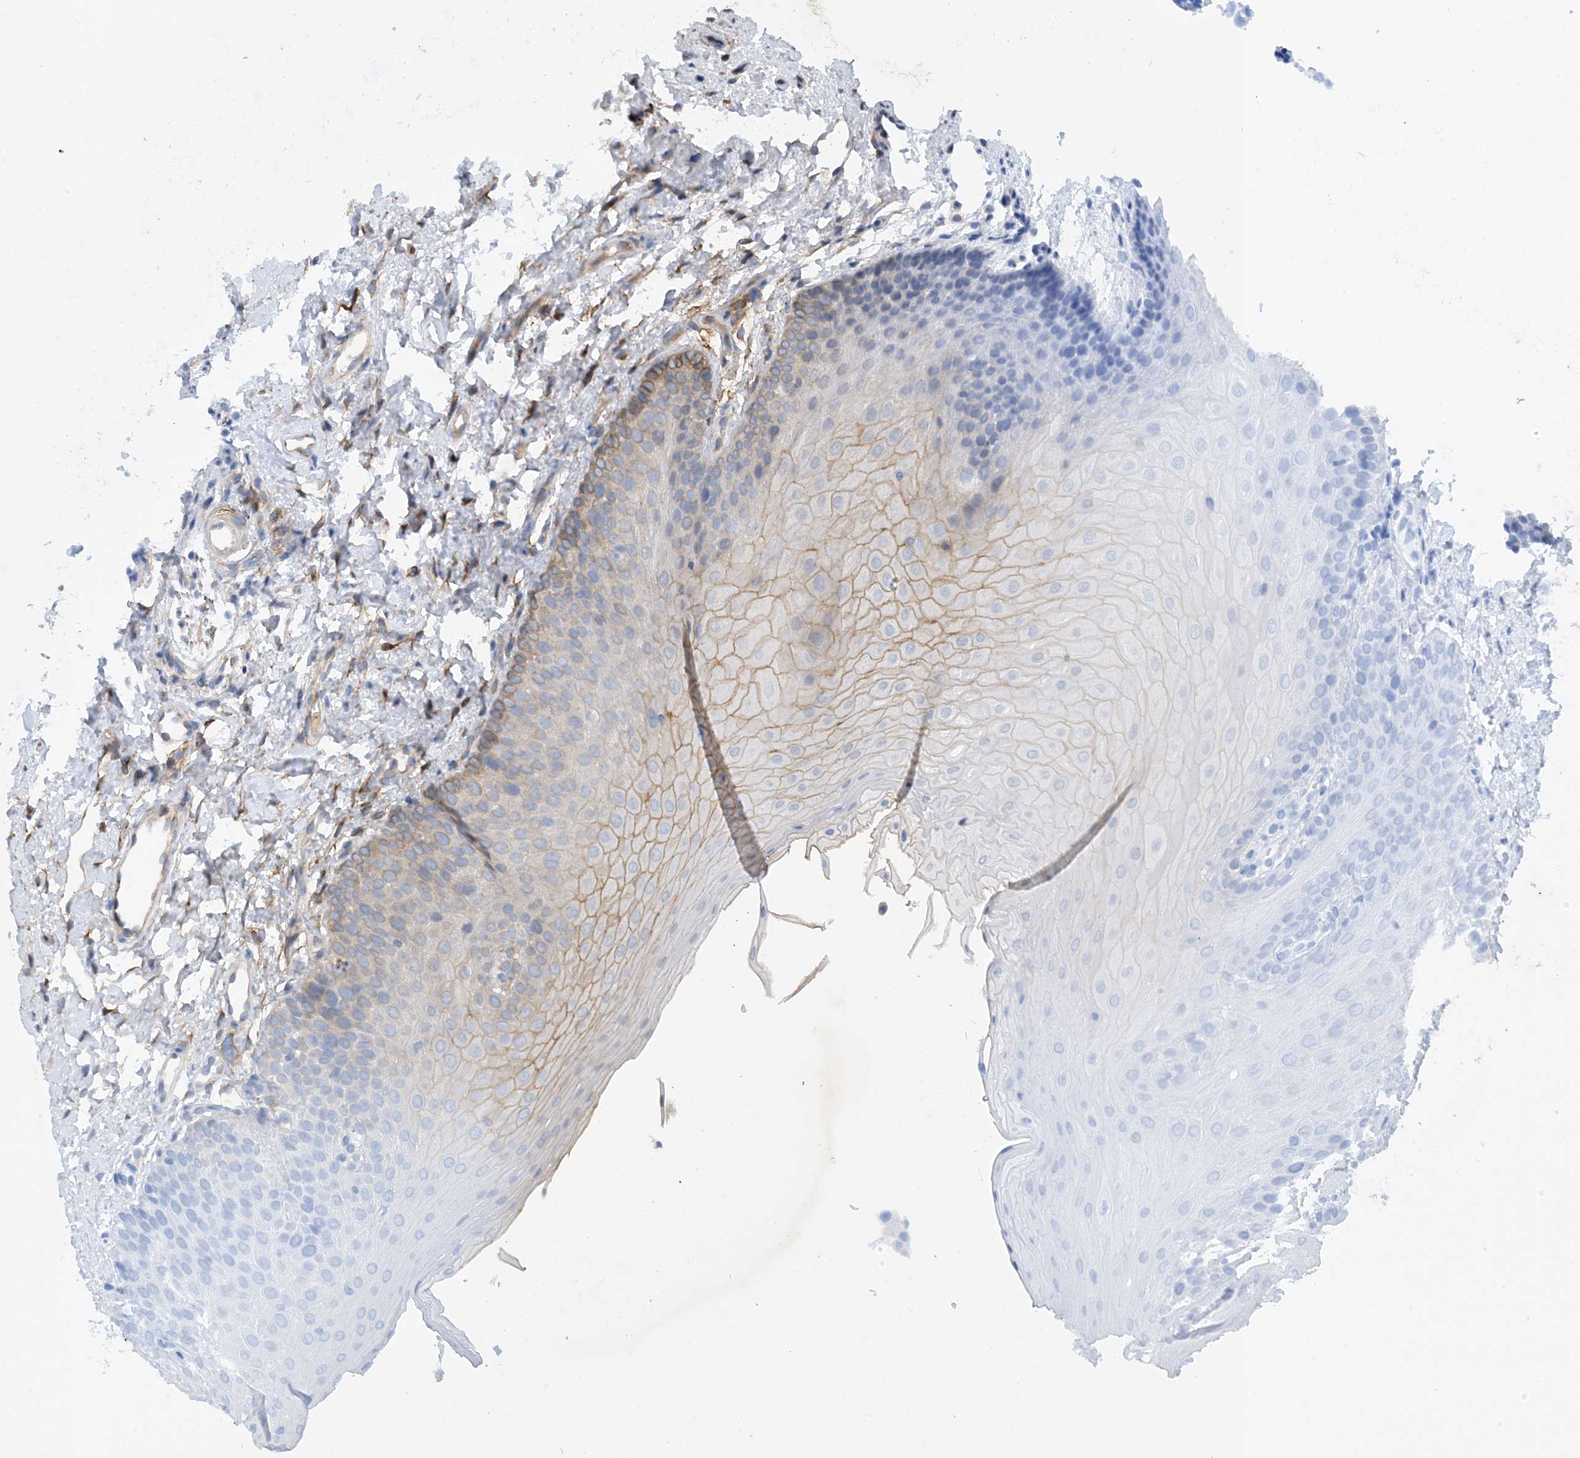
{"staining": {"intensity": "moderate", "quantity": "<25%", "location": "cytoplasmic/membranous"}, "tissue": "oral mucosa", "cell_type": "Squamous epithelial cells", "image_type": "normal", "snomed": [{"axis": "morphology", "description": "Normal tissue, NOS"}, {"axis": "topography", "description": "Oral tissue"}], "caption": "Protein staining reveals moderate cytoplasmic/membranous staining in approximately <25% of squamous epithelial cells in benign oral mucosa. Immunohistochemistry stains the protein in brown and the nuclei are stained blue.", "gene": "EIF2A", "patient": {"sex": "female", "age": 68}}